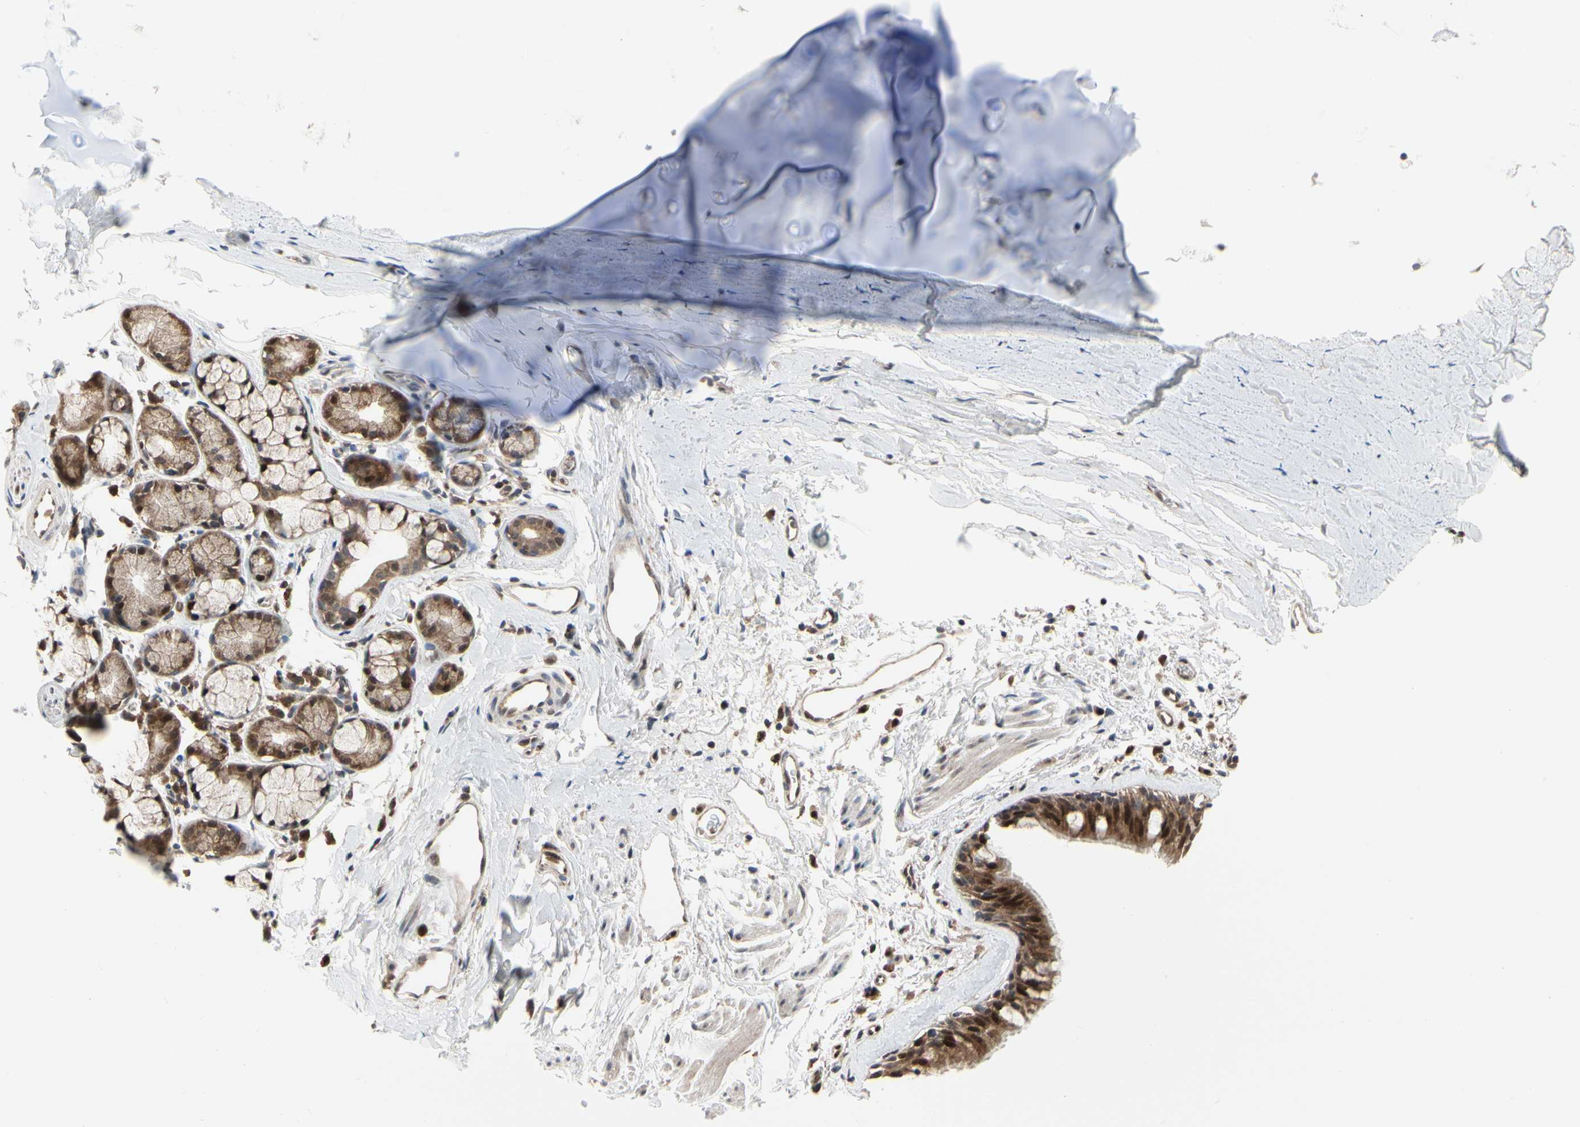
{"staining": {"intensity": "moderate", "quantity": ">75%", "location": "cytoplasmic/membranous,nuclear"}, "tissue": "bronchus", "cell_type": "Respiratory epithelial cells", "image_type": "normal", "snomed": [{"axis": "morphology", "description": "Normal tissue, NOS"}, {"axis": "morphology", "description": "Malignant melanoma, Metastatic site"}, {"axis": "topography", "description": "Bronchus"}, {"axis": "topography", "description": "Lung"}], "caption": "About >75% of respiratory epithelial cells in normal bronchus show moderate cytoplasmic/membranous,nuclear protein expression as visualized by brown immunohistochemical staining.", "gene": "CDK5", "patient": {"sex": "male", "age": 64}}